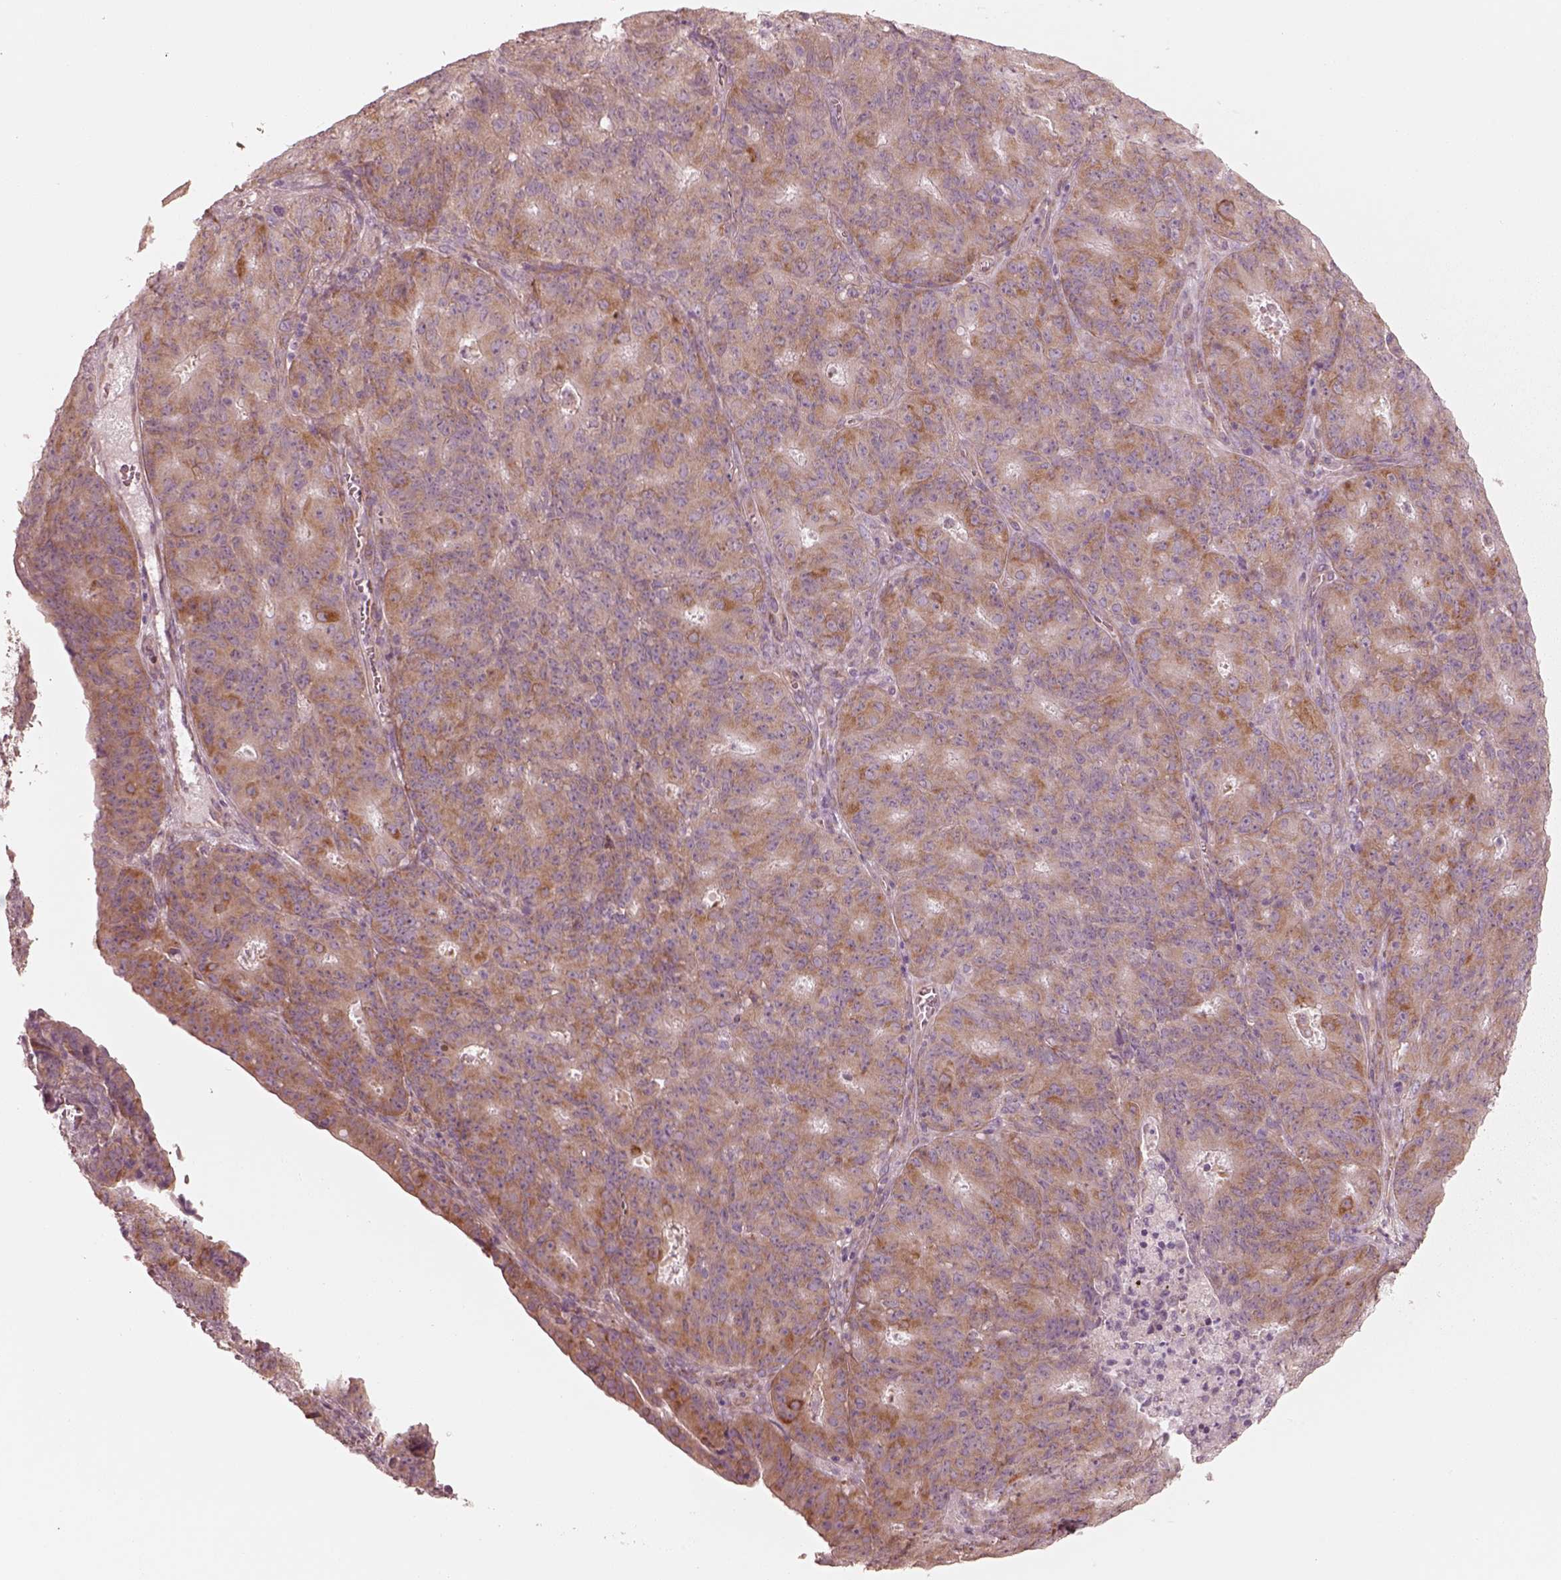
{"staining": {"intensity": "moderate", "quantity": ">75%", "location": "cytoplasmic/membranous"}, "tissue": "ovarian cancer", "cell_type": "Tumor cells", "image_type": "cancer", "snomed": [{"axis": "morphology", "description": "Carcinoma, endometroid"}, {"axis": "topography", "description": "Ovary"}], "caption": "Moderate cytoplasmic/membranous staining is present in approximately >75% of tumor cells in endometroid carcinoma (ovarian). (IHC, brightfield microscopy, high magnification).", "gene": "RAB3C", "patient": {"sex": "female", "age": 42}}